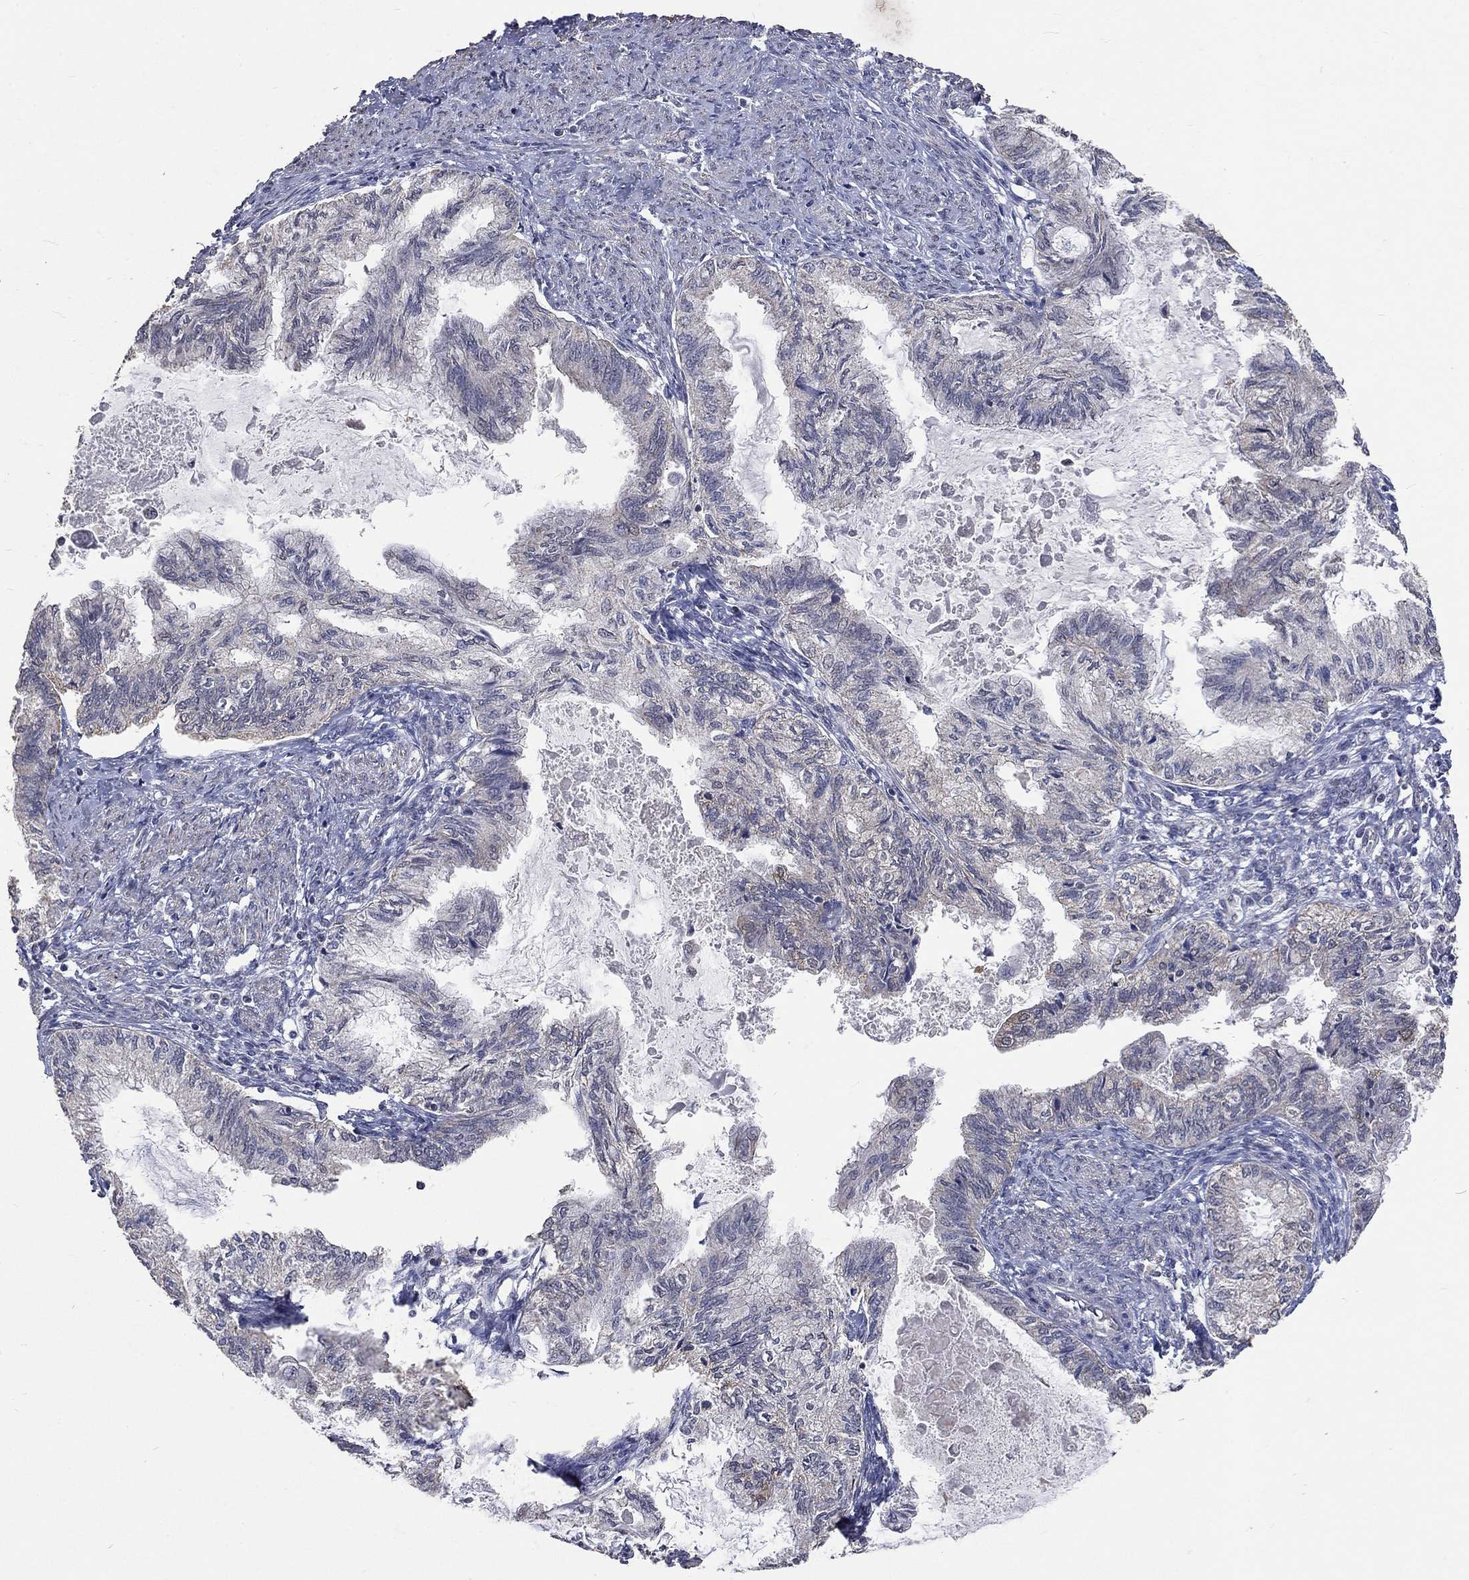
{"staining": {"intensity": "negative", "quantity": "none", "location": "none"}, "tissue": "endometrial cancer", "cell_type": "Tumor cells", "image_type": "cancer", "snomed": [{"axis": "morphology", "description": "Adenocarcinoma, NOS"}, {"axis": "topography", "description": "Endometrium"}], "caption": "High power microscopy histopathology image of an immunohistochemistry image of adenocarcinoma (endometrial), revealing no significant expression in tumor cells.", "gene": "SPATA33", "patient": {"sex": "female", "age": 86}}